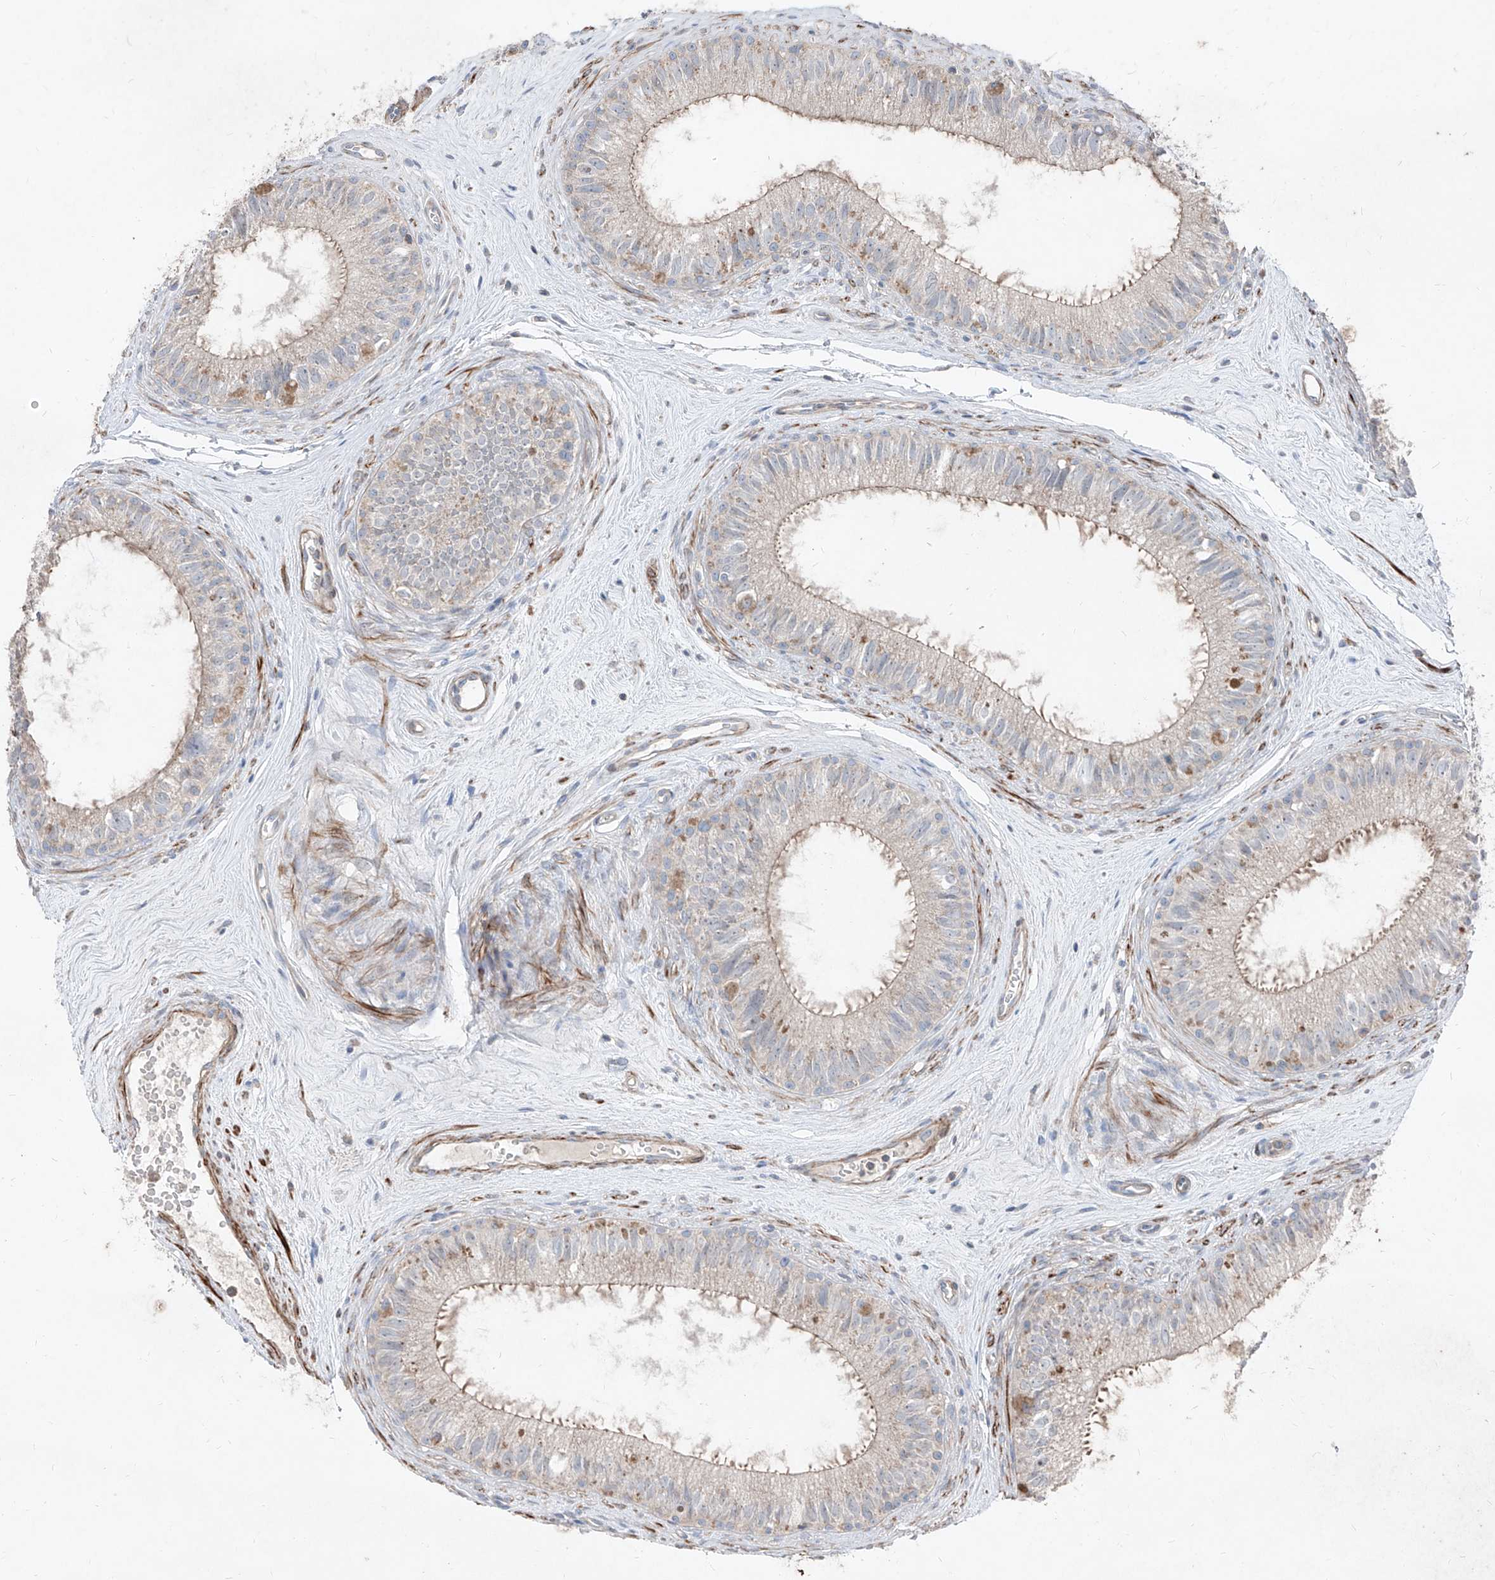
{"staining": {"intensity": "moderate", "quantity": "<25%", "location": "cytoplasmic/membranous"}, "tissue": "epididymis", "cell_type": "Glandular cells", "image_type": "normal", "snomed": [{"axis": "morphology", "description": "Normal tissue, NOS"}, {"axis": "topography", "description": "Epididymis"}], "caption": "Moderate cytoplasmic/membranous staining for a protein is identified in approximately <25% of glandular cells of benign epididymis using IHC.", "gene": "UFD1", "patient": {"sex": "male", "age": 71}}